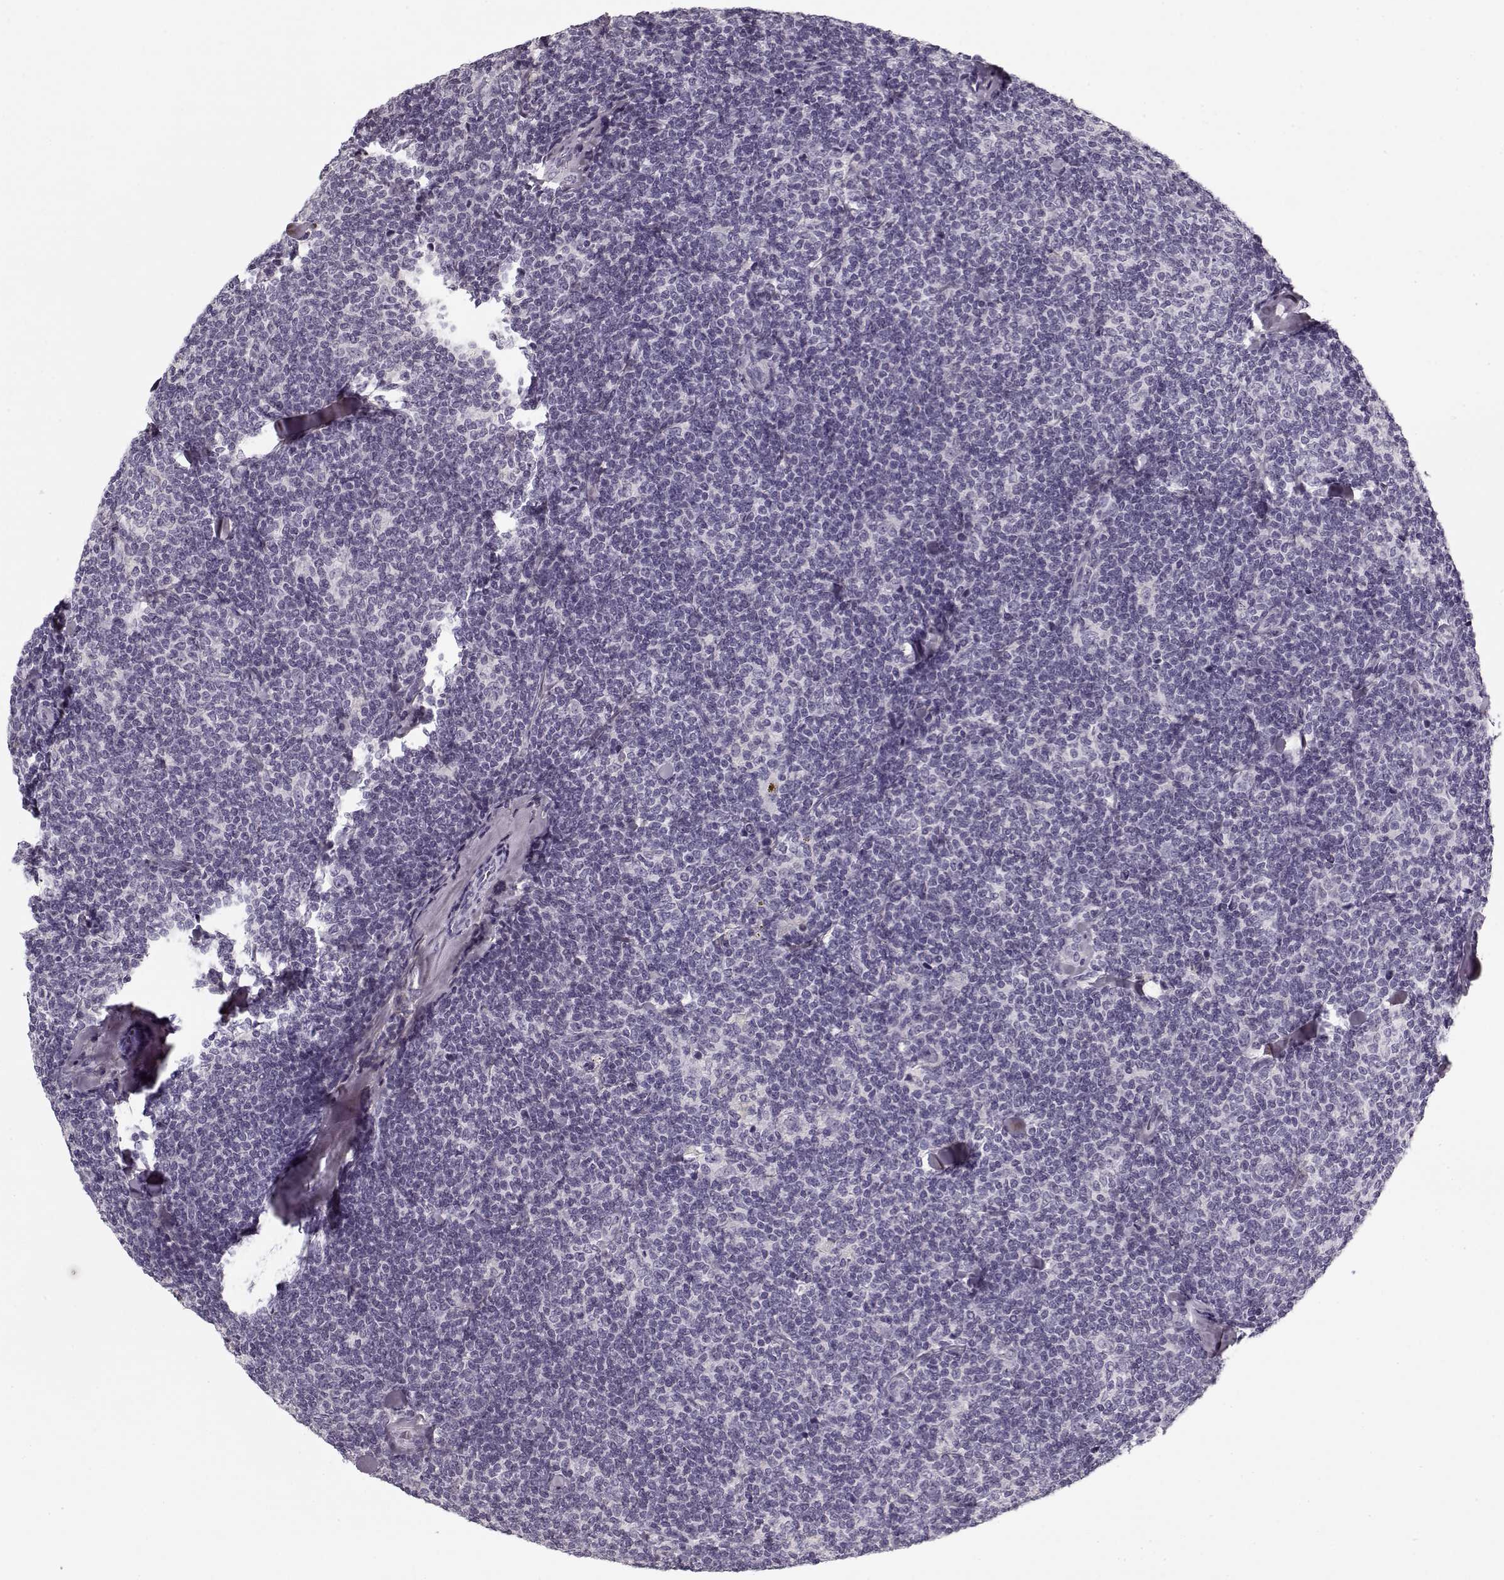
{"staining": {"intensity": "negative", "quantity": "none", "location": "none"}, "tissue": "lymphoma", "cell_type": "Tumor cells", "image_type": "cancer", "snomed": [{"axis": "morphology", "description": "Malignant lymphoma, non-Hodgkin's type, Low grade"}, {"axis": "topography", "description": "Lymph node"}], "caption": "Tumor cells are negative for protein expression in human low-grade malignant lymphoma, non-Hodgkin's type.", "gene": "LUM", "patient": {"sex": "female", "age": 56}}